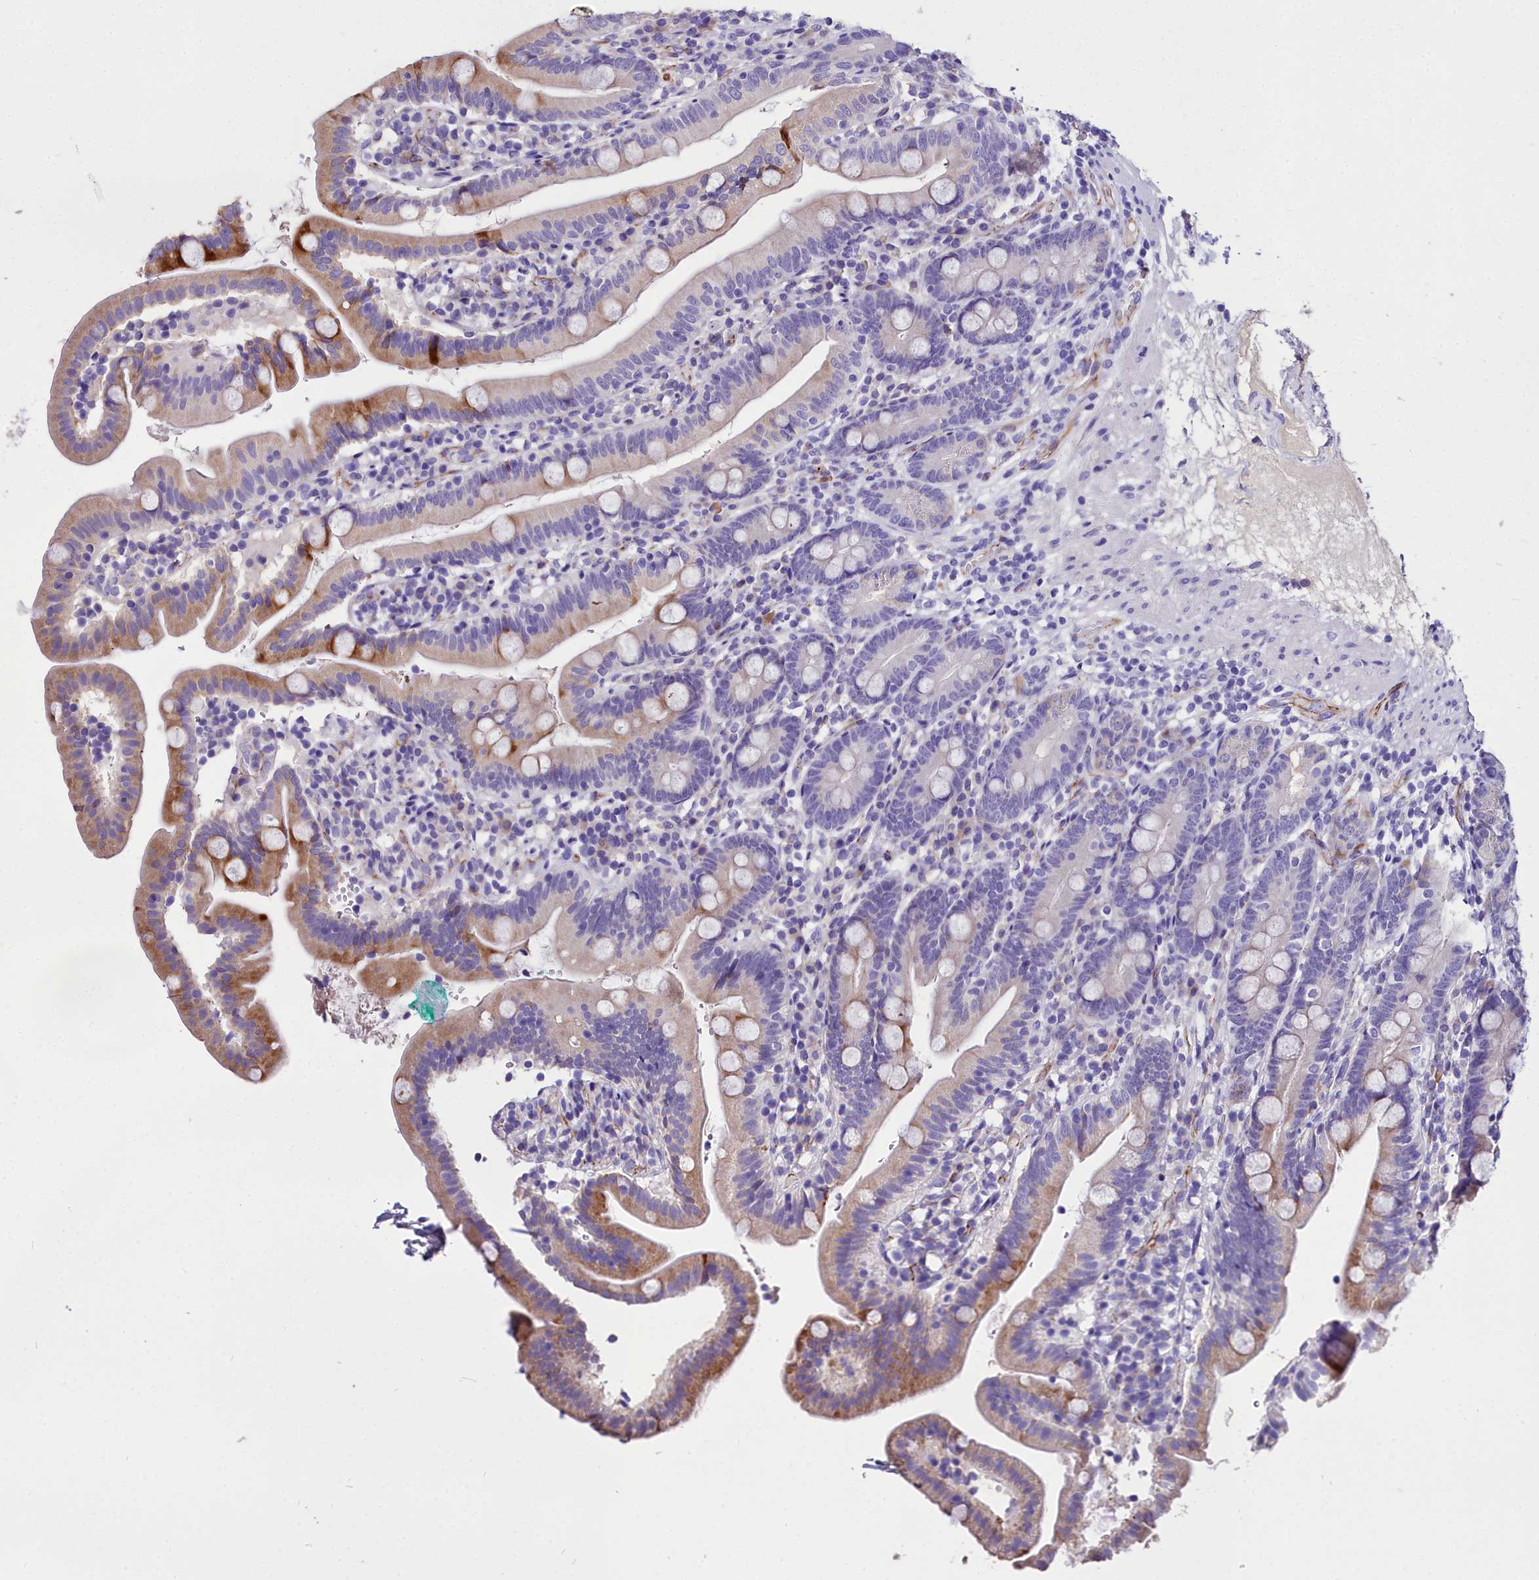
{"staining": {"intensity": "strong", "quantity": "<25%", "location": "cytoplasmic/membranous"}, "tissue": "duodenum", "cell_type": "Glandular cells", "image_type": "normal", "snomed": [{"axis": "morphology", "description": "Normal tissue, NOS"}, {"axis": "topography", "description": "Duodenum"}], "caption": "Glandular cells reveal medium levels of strong cytoplasmic/membranous positivity in approximately <25% of cells in unremarkable duodenum.", "gene": "MS4A18", "patient": {"sex": "female", "age": 67}}